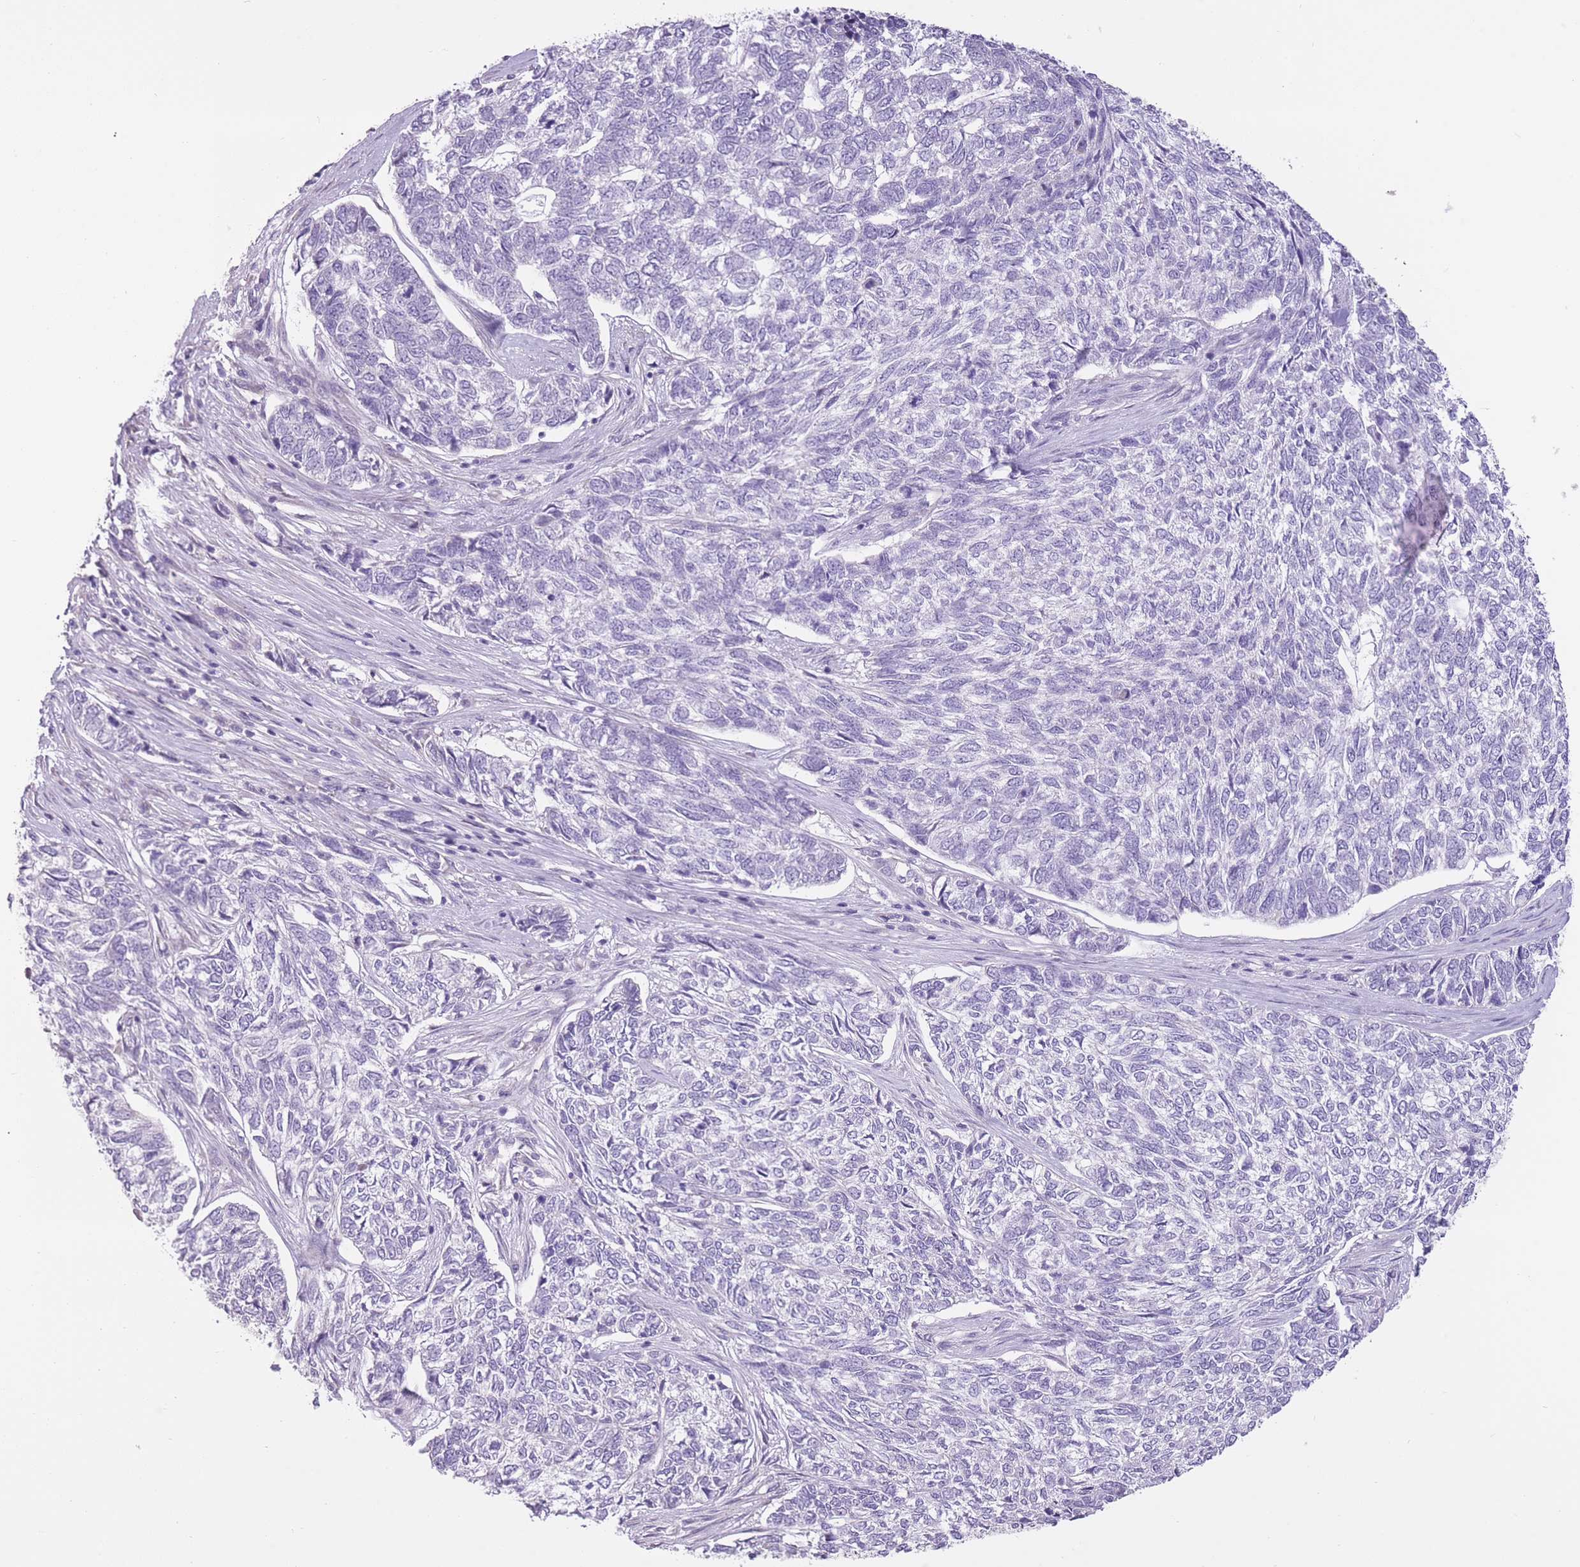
{"staining": {"intensity": "negative", "quantity": "none", "location": "none"}, "tissue": "skin cancer", "cell_type": "Tumor cells", "image_type": "cancer", "snomed": [{"axis": "morphology", "description": "Basal cell carcinoma"}, {"axis": "topography", "description": "Skin"}], "caption": "Immunohistochemistry (IHC) histopathology image of human skin basal cell carcinoma stained for a protein (brown), which demonstrates no staining in tumor cells. (Brightfield microscopy of DAB (3,3'-diaminobenzidine) immunohistochemistry (IHC) at high magnification).", "gene": "WDR70", "patient": {"sex": "female", "age": 65}}